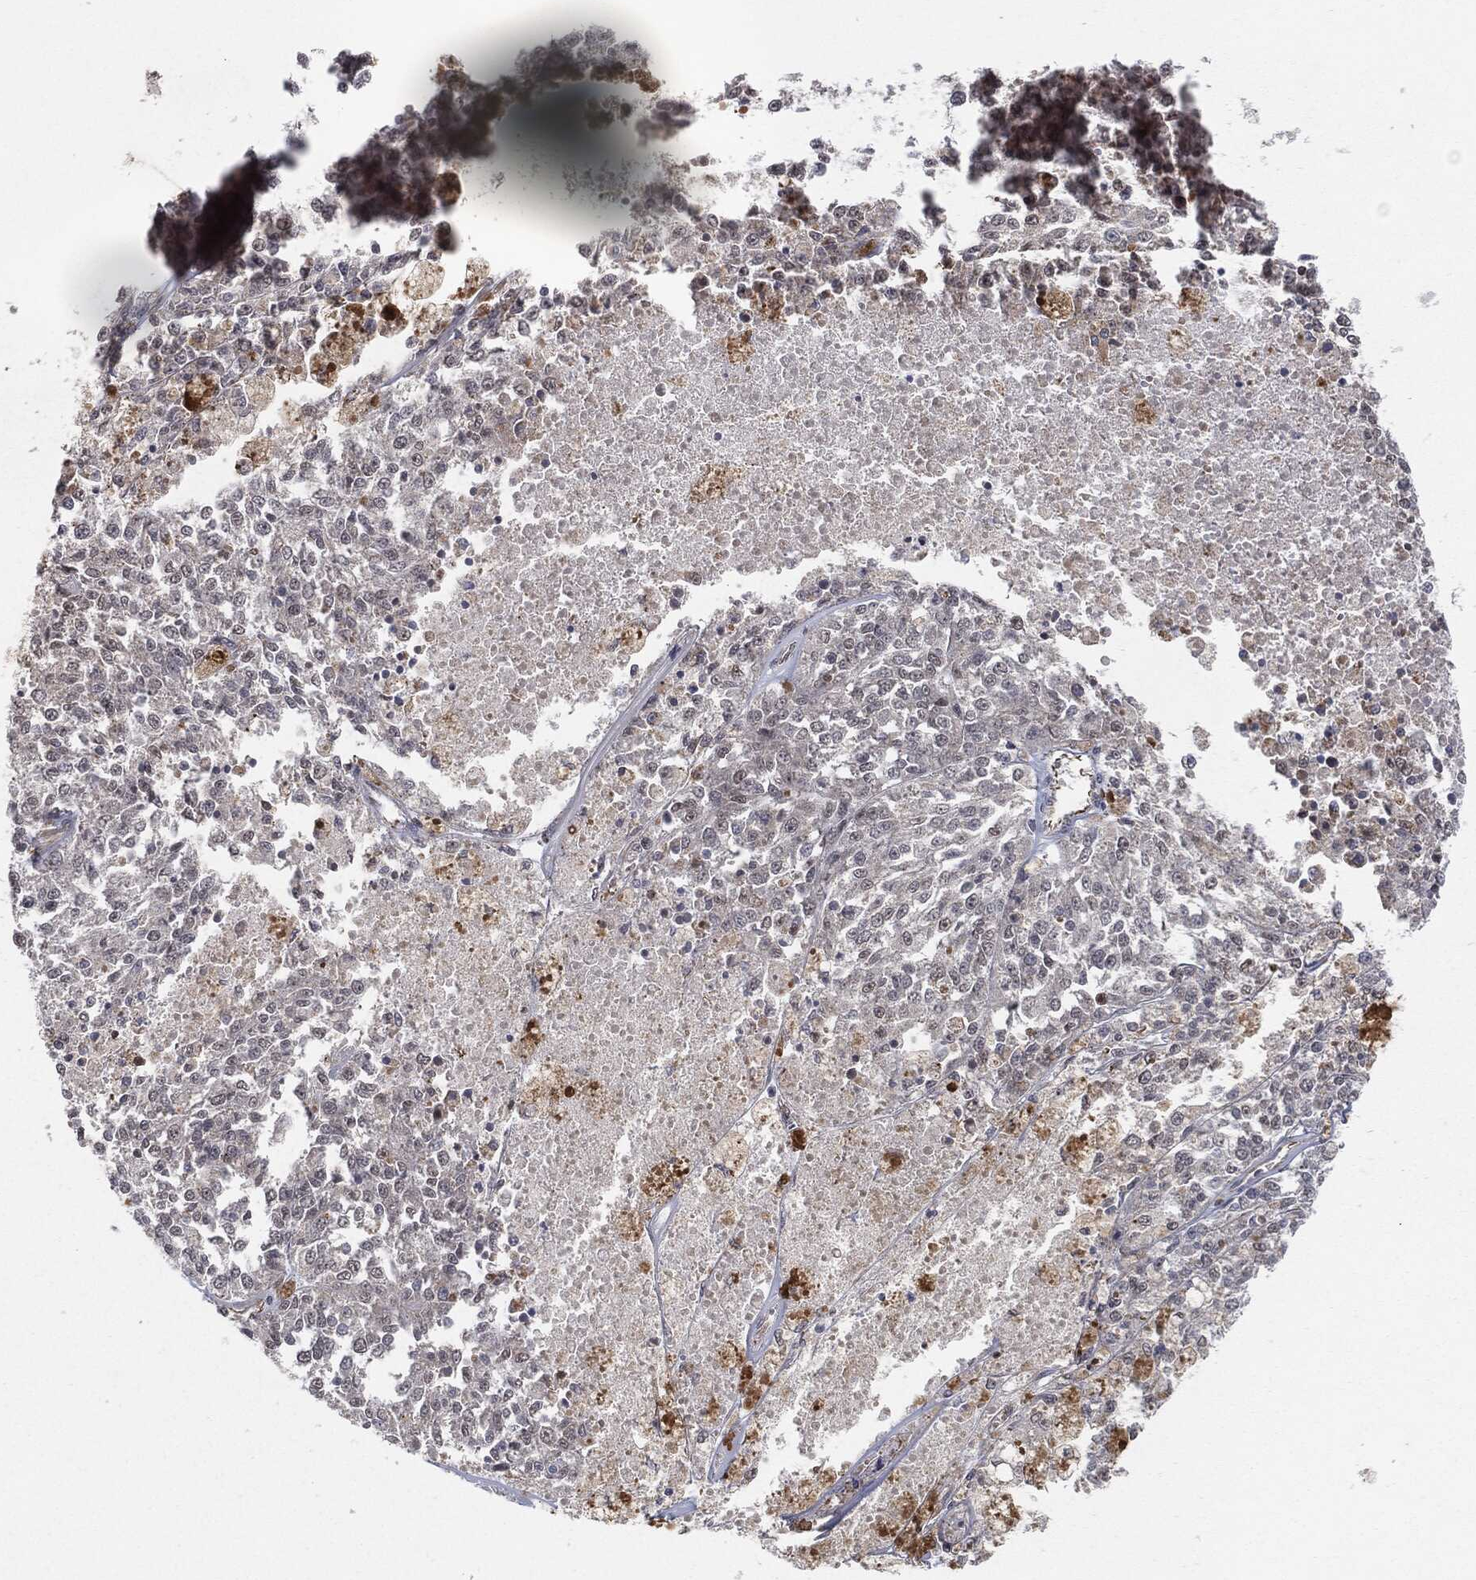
{"staining": {"intensity": "negative", "quantity": "none", "location": "none"}, "tissue": "melanoma", "cell_type": "Tumor cells", "image_type": "cancer", "snomed": [{"axis": "morphology", "description": "Malignant melanoma, Metastatic site"}, {"axis": "topography", "description": "Lymph node"}], "caption": "This is an IHC image of melanoma. There is no staining in tumor cells.", "gene": "TP53RK", "patient": {"sex": "female", "age": 64}}